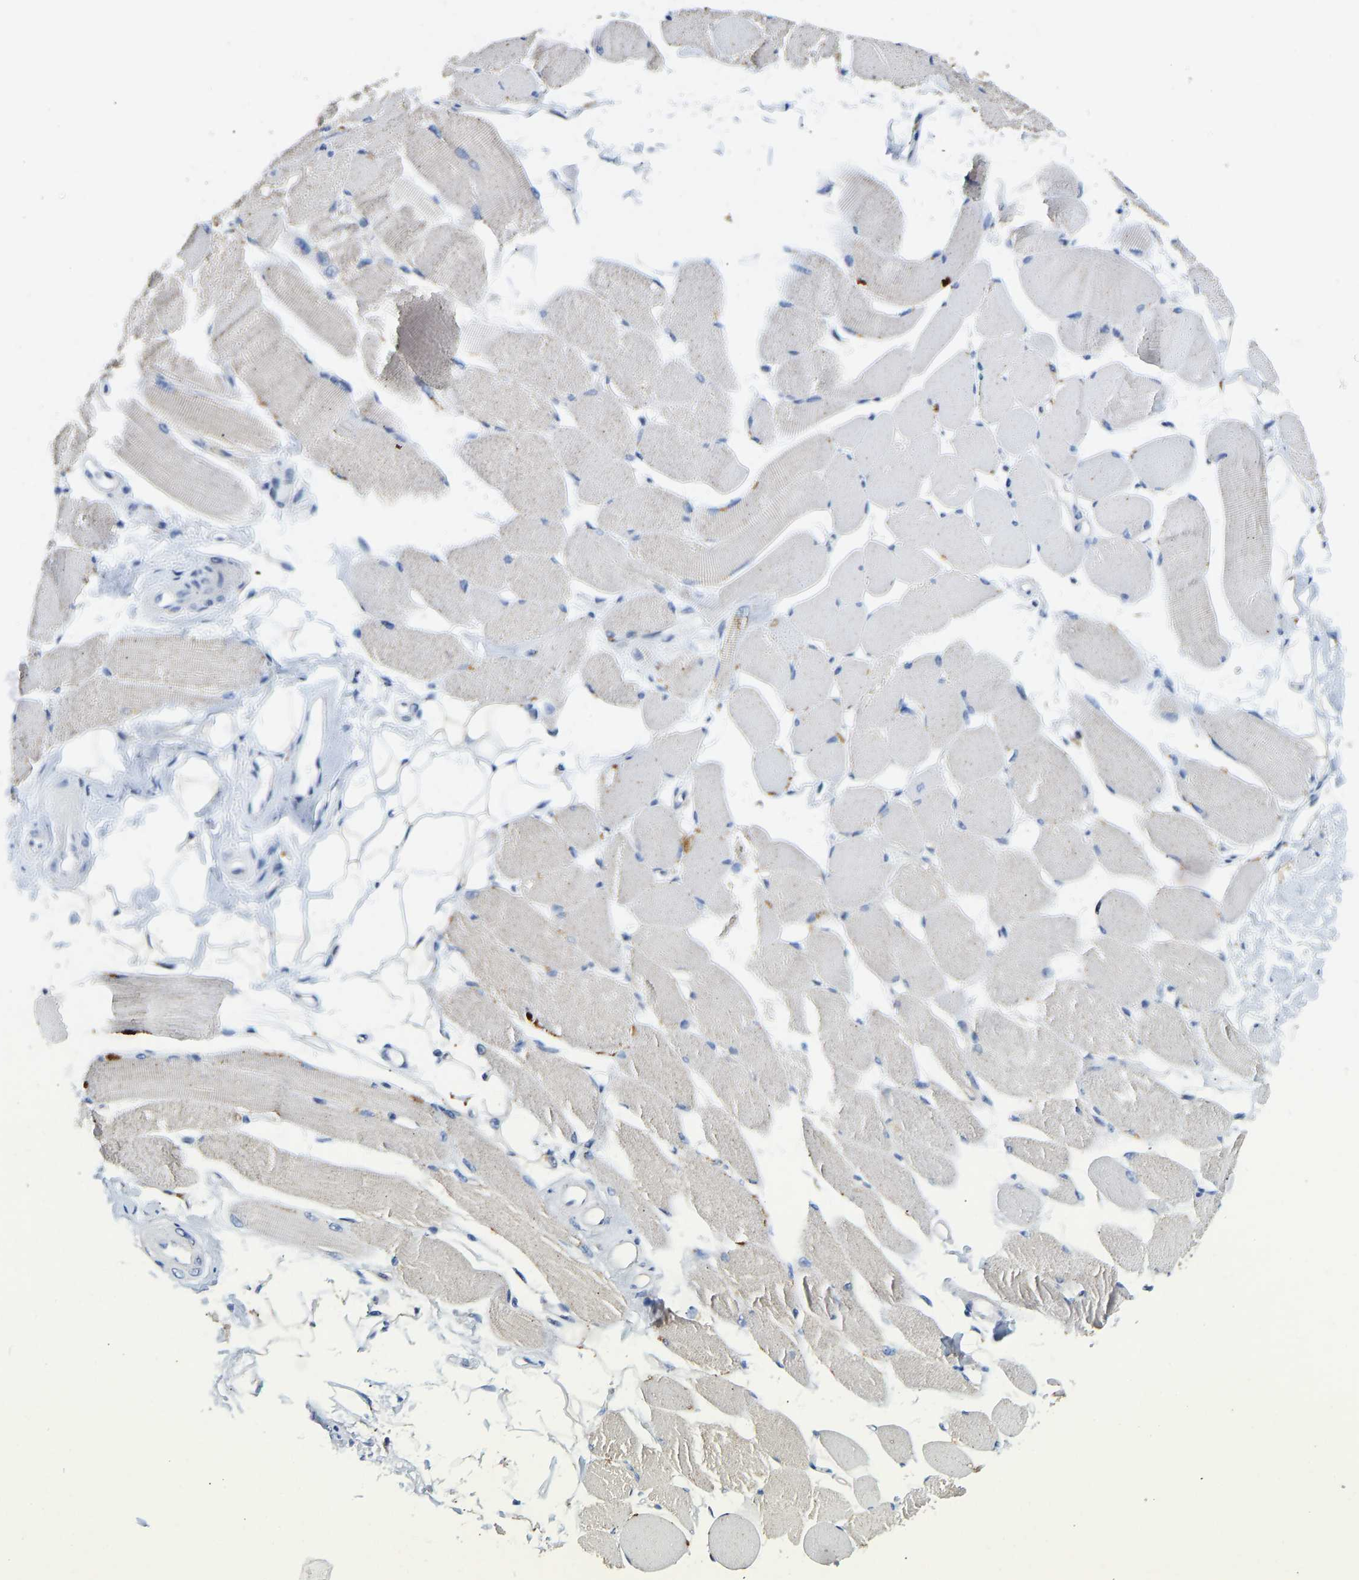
{"staining": {"intensity": "negative", "quantity": "none", "location": "none"}, "tissue": "skeletal muscle", "cell_type": "Myocytes", "image_type": "normal", "snomed": [{"axis": "morphology", "description": "Normal tissue, NOS"}, {"axis": "topography", "description": "Skeletal muscle"}, {"axis": "topography", "description": "Peripheral nerve tissue"}], "caption": "This is a micrograph of immunohistochemistry staining of normal skeletal muscle, which shows no positivity in myocytes. (DAB immunohistochemistry, high magnification).", "gene": "NDRG3", "patient": {"sex": "female", "age": 84}}